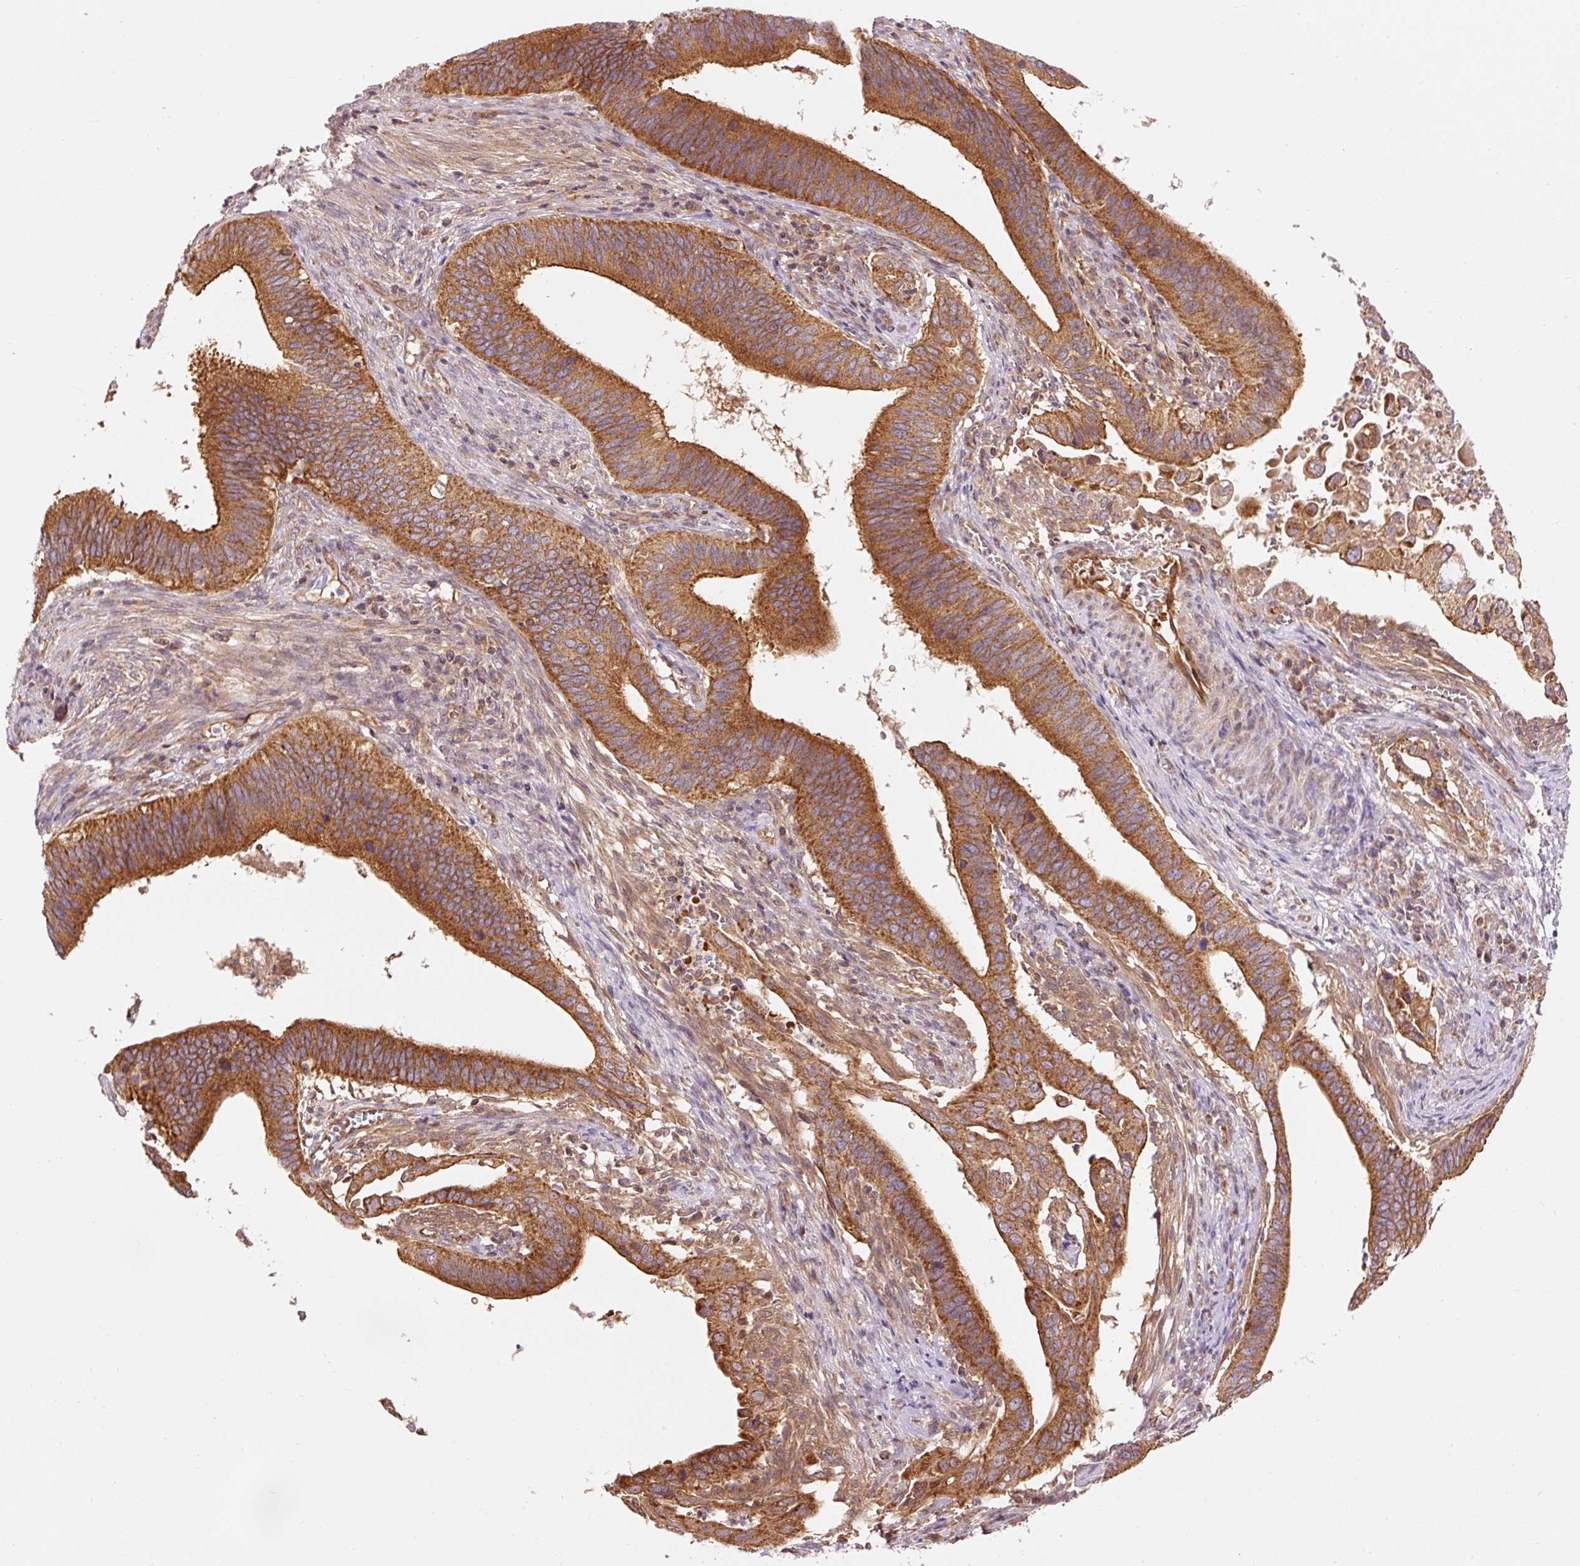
{"staining": {"intensity": "strong", "quantity": ">75%", "location": "cytoplasmic/membranous"}, "tissue": "cervical cancer", "cell_type": "Tumor cells", "image_type": "cancer", "snomed": [{"axis": "morphology", "description": "Adenocarcinoma, NOS"}, {"axis": "topography", "description": "Cervix"}], "caption": "A photomicrograph showing strong cytoplasmic/membranous expression in about >75% of tumor cells in cervical cancer (adenocarcinoma), as visualized by brown immunohistochemical staining.", "gene": "ADCY4", "patient": {"sex": "female", "age": 42}}